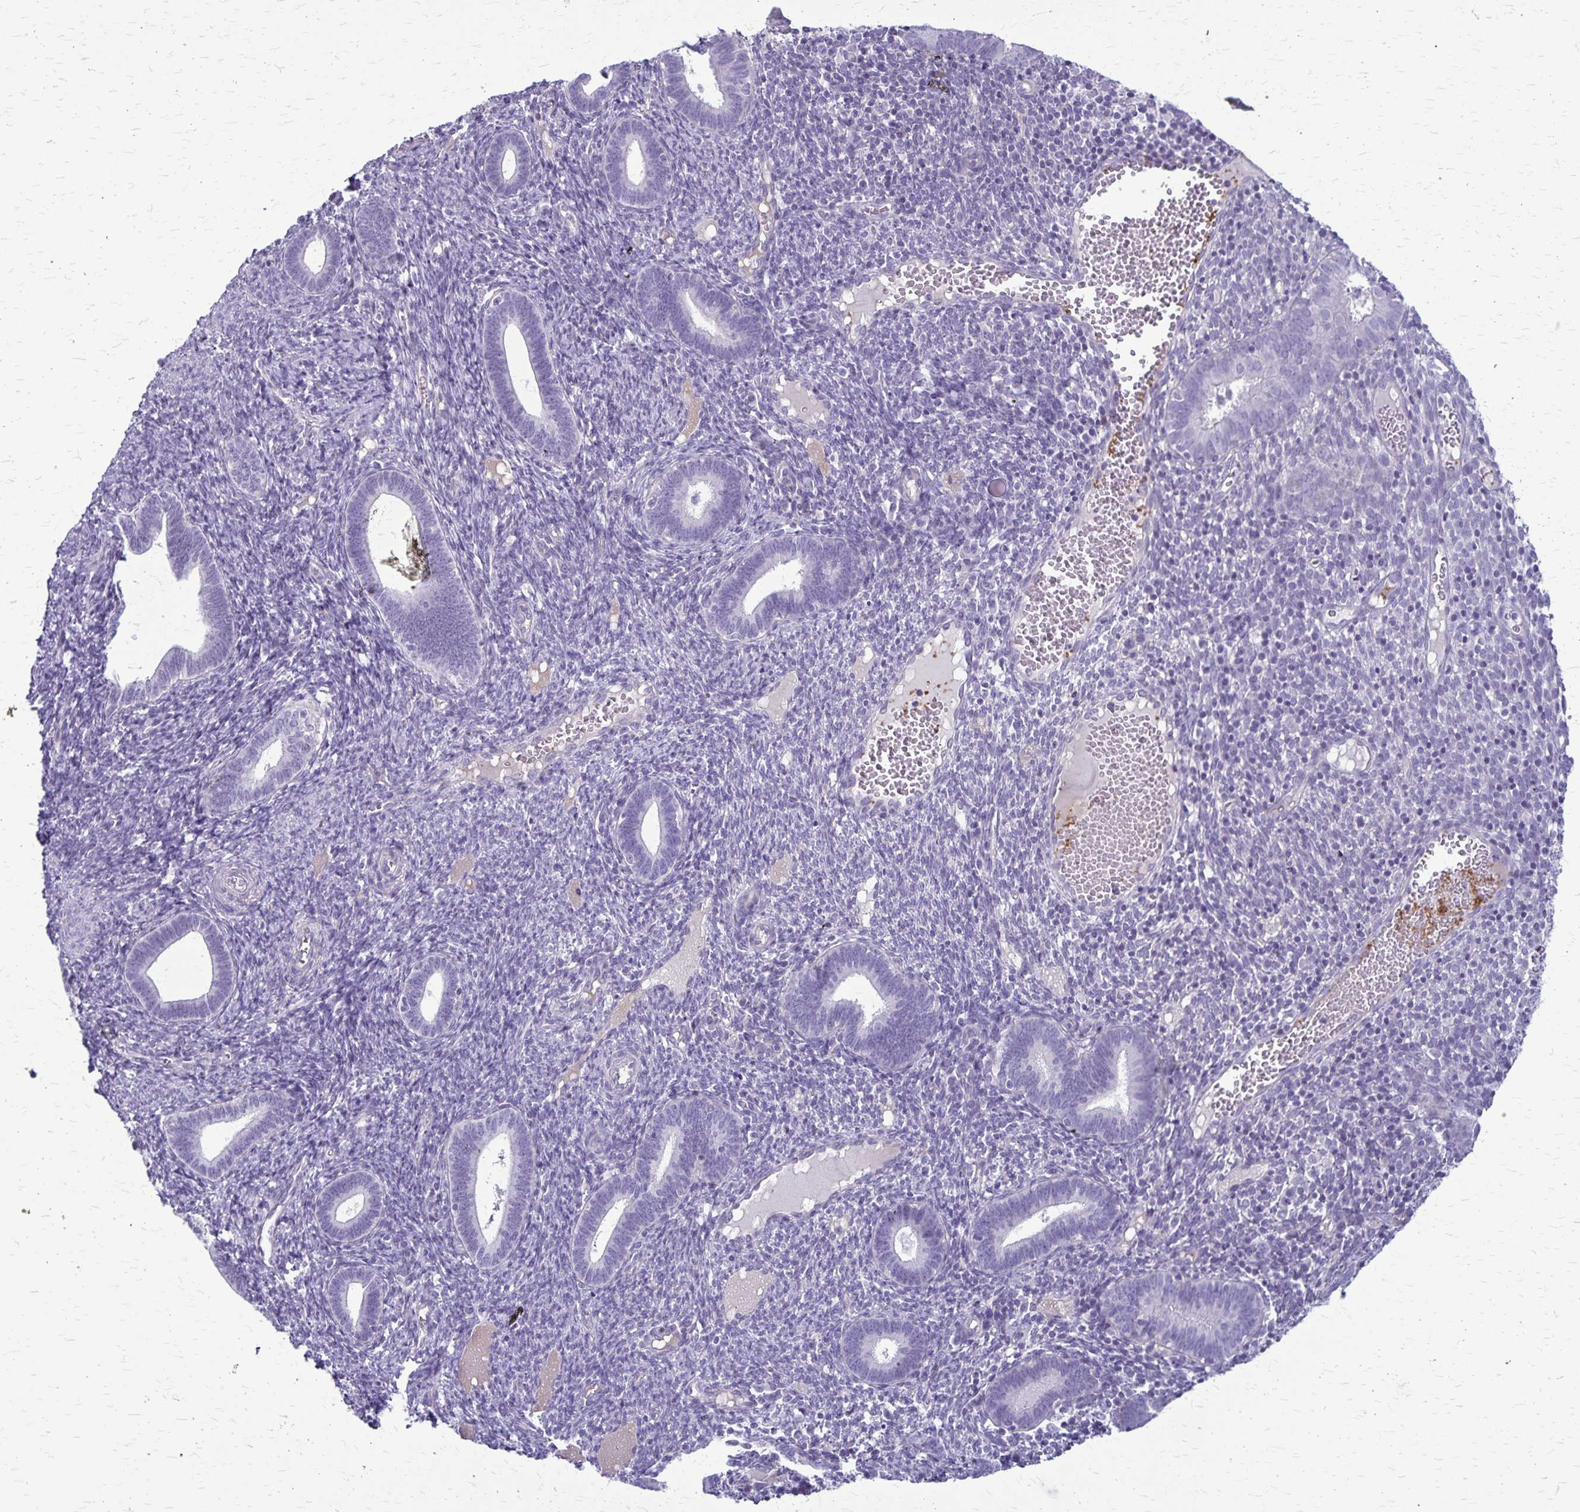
{"staining": {"intensity": "negative", "quantity": "none", "location": "none"}, "tissue": "endometrium", "cell_type": "Cells in endometrial stroma", "image_type": "normal", "snomed": [{"axis": "morphology", "description": "Normal tissue, NOS"}, {"axis": "topography", "description": "Endometrium"}], "caption": "Immunohistochemistry image of unremarkable endometrium stained for a protein (brown), which shows no staining in cells in endometrial stroma. (DAB (3,3'-diaminobenzidine) immunohistochemistry, high magnification).", "gene": "GP9", "patient": {"sex": "female", "age": 41}}